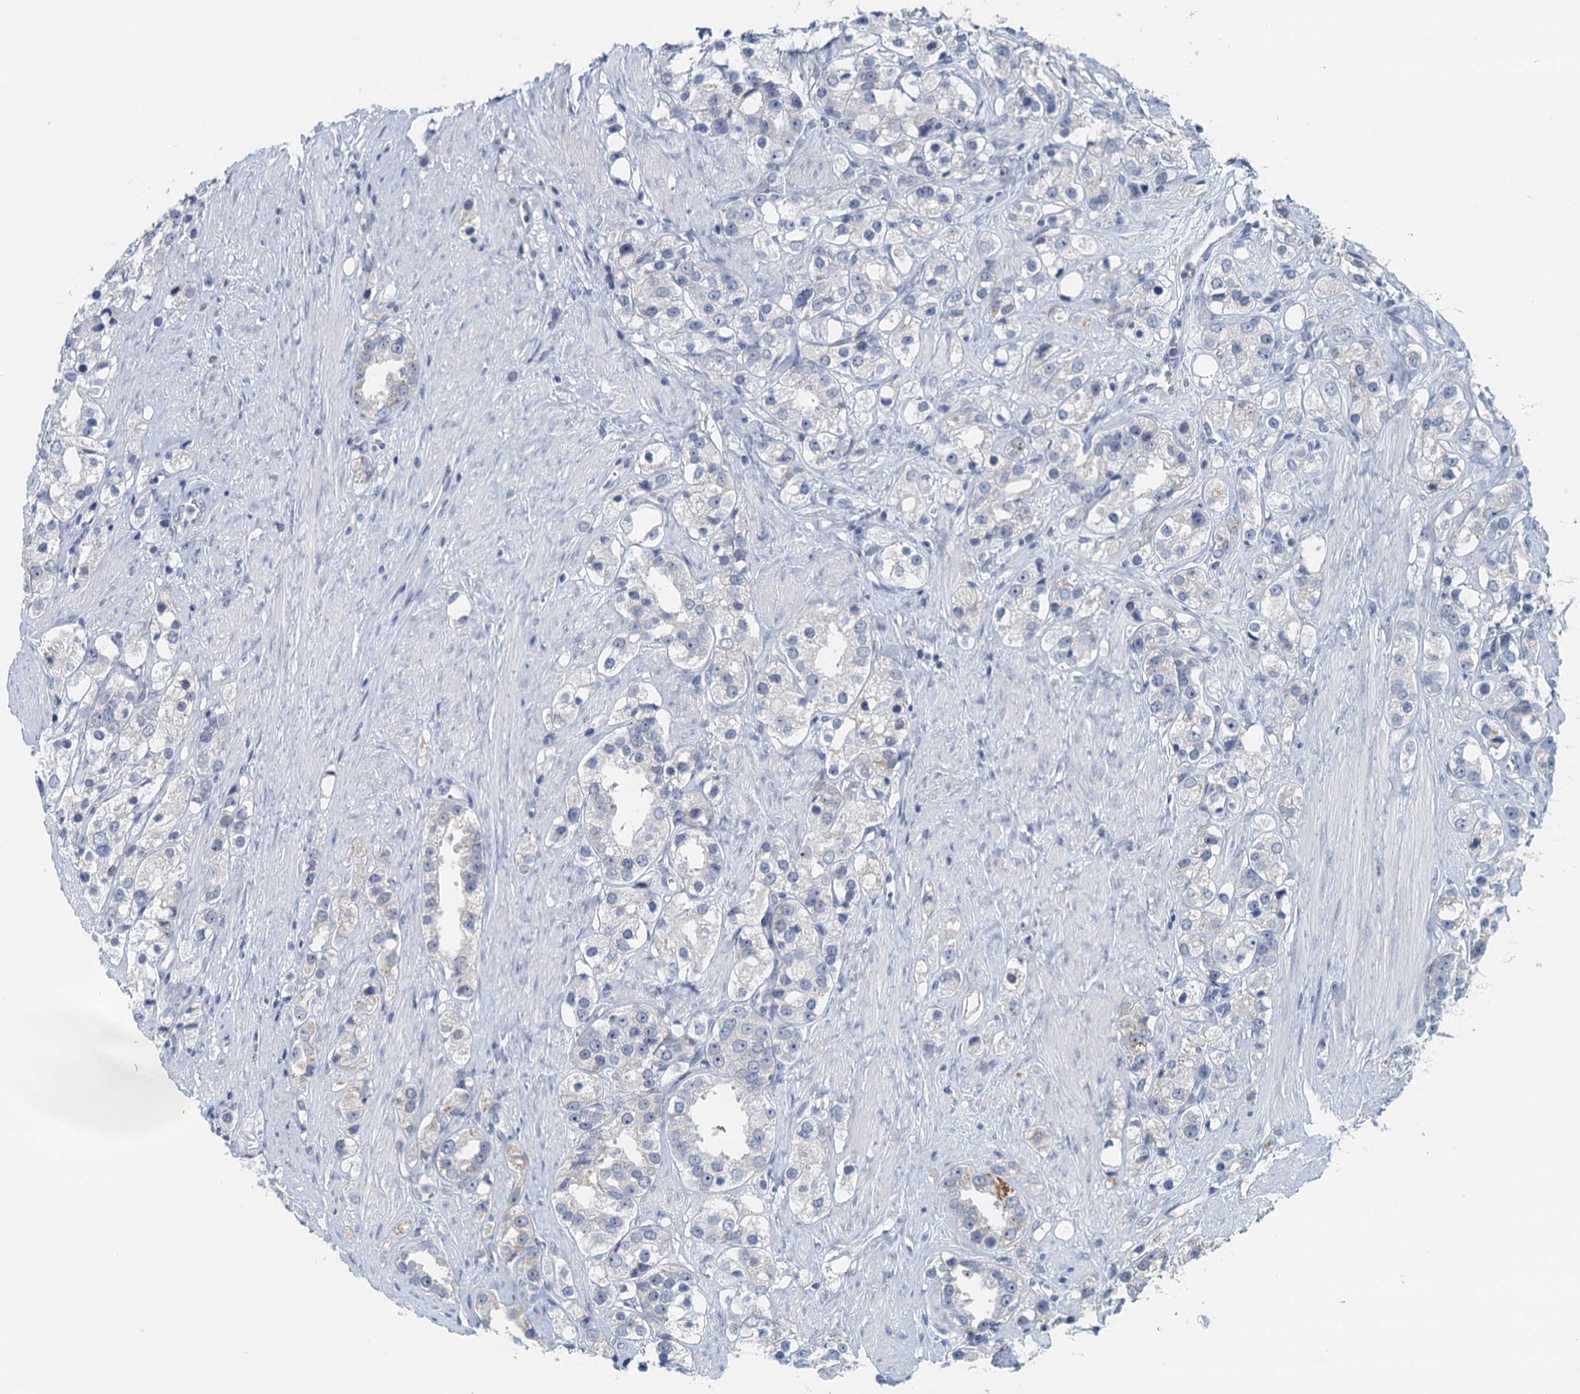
{"staining": {"intensity": "negative", "quantity": "none", "location": "none"}, "tissue": "prostate cancer", "cell_type": "Tumor cells", "image_type": "cancer", "snomed": [{"axis": "morphology", "description": "Adenocarcinoma, NOS"}, {"axis": "topography", "description": "Prostate"}], "caption": "Prostate adenocarcinoma was stained to show a protein in brown. There is no significant expression in tumor cells.", "gene": "NUBP2", "patient": {"sex": "male", "age": 79}}